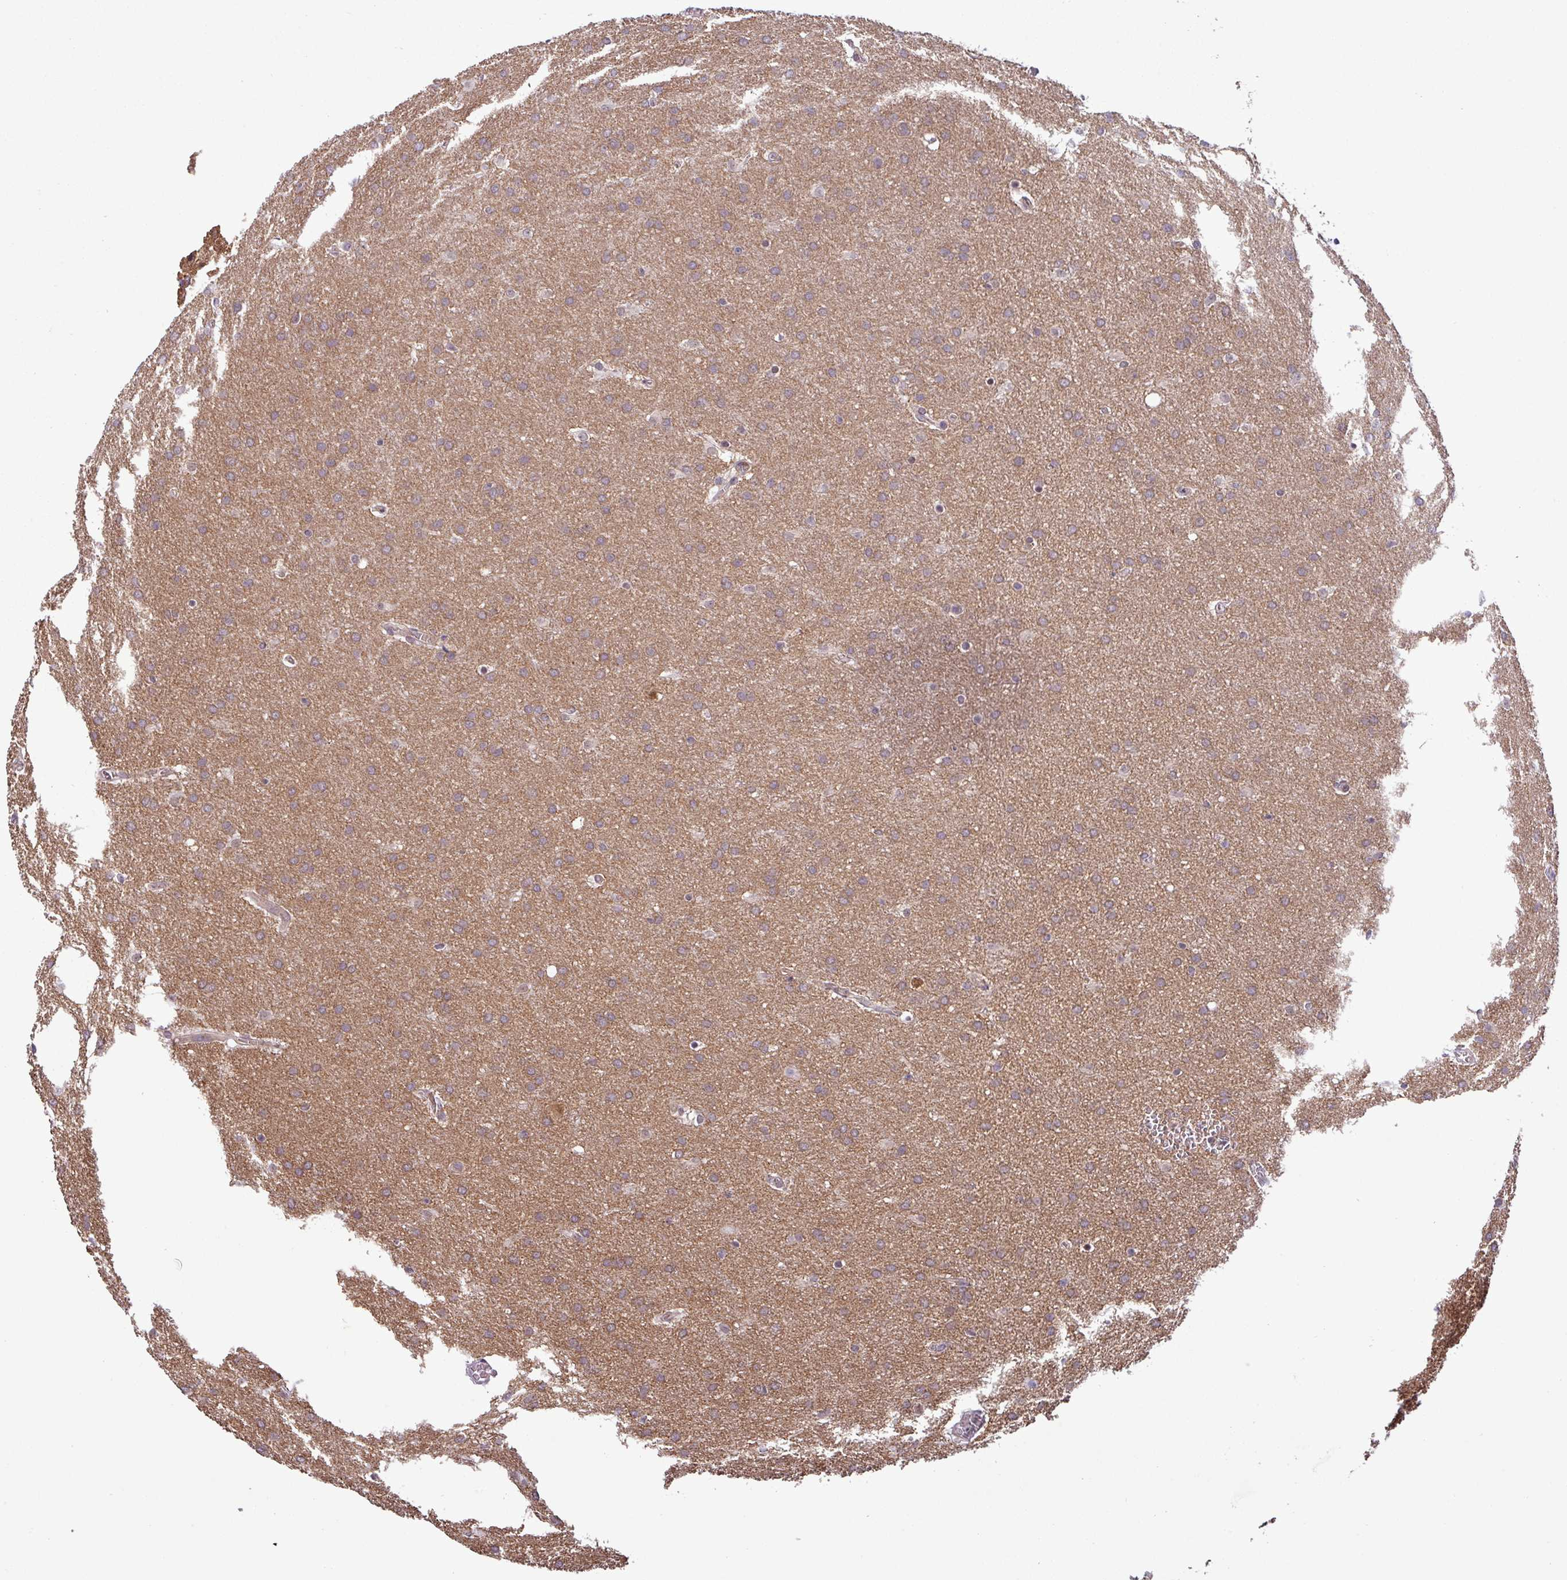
{"staining": {"intensity": "weak", "quantity": "25%-75%", "location": "cytoplasmic/membranous"}, "tissue": "glioma", "cell_type": "Tumor cells", "image_type": "cancer", "snomed": [{"axis": "morphology", "description": "Glioma, malignant, Low grade"}, {"axis": "topography", "description": "Brain"}], "caption": "A low amount of weak cytoplasmic/membranous staining is present in approximately 25%-75% of tumor cells in low-grade glioma (malignant) tissue.", "gene": "NPFFR1", "patient": {"sex": "female", "age": 32}}